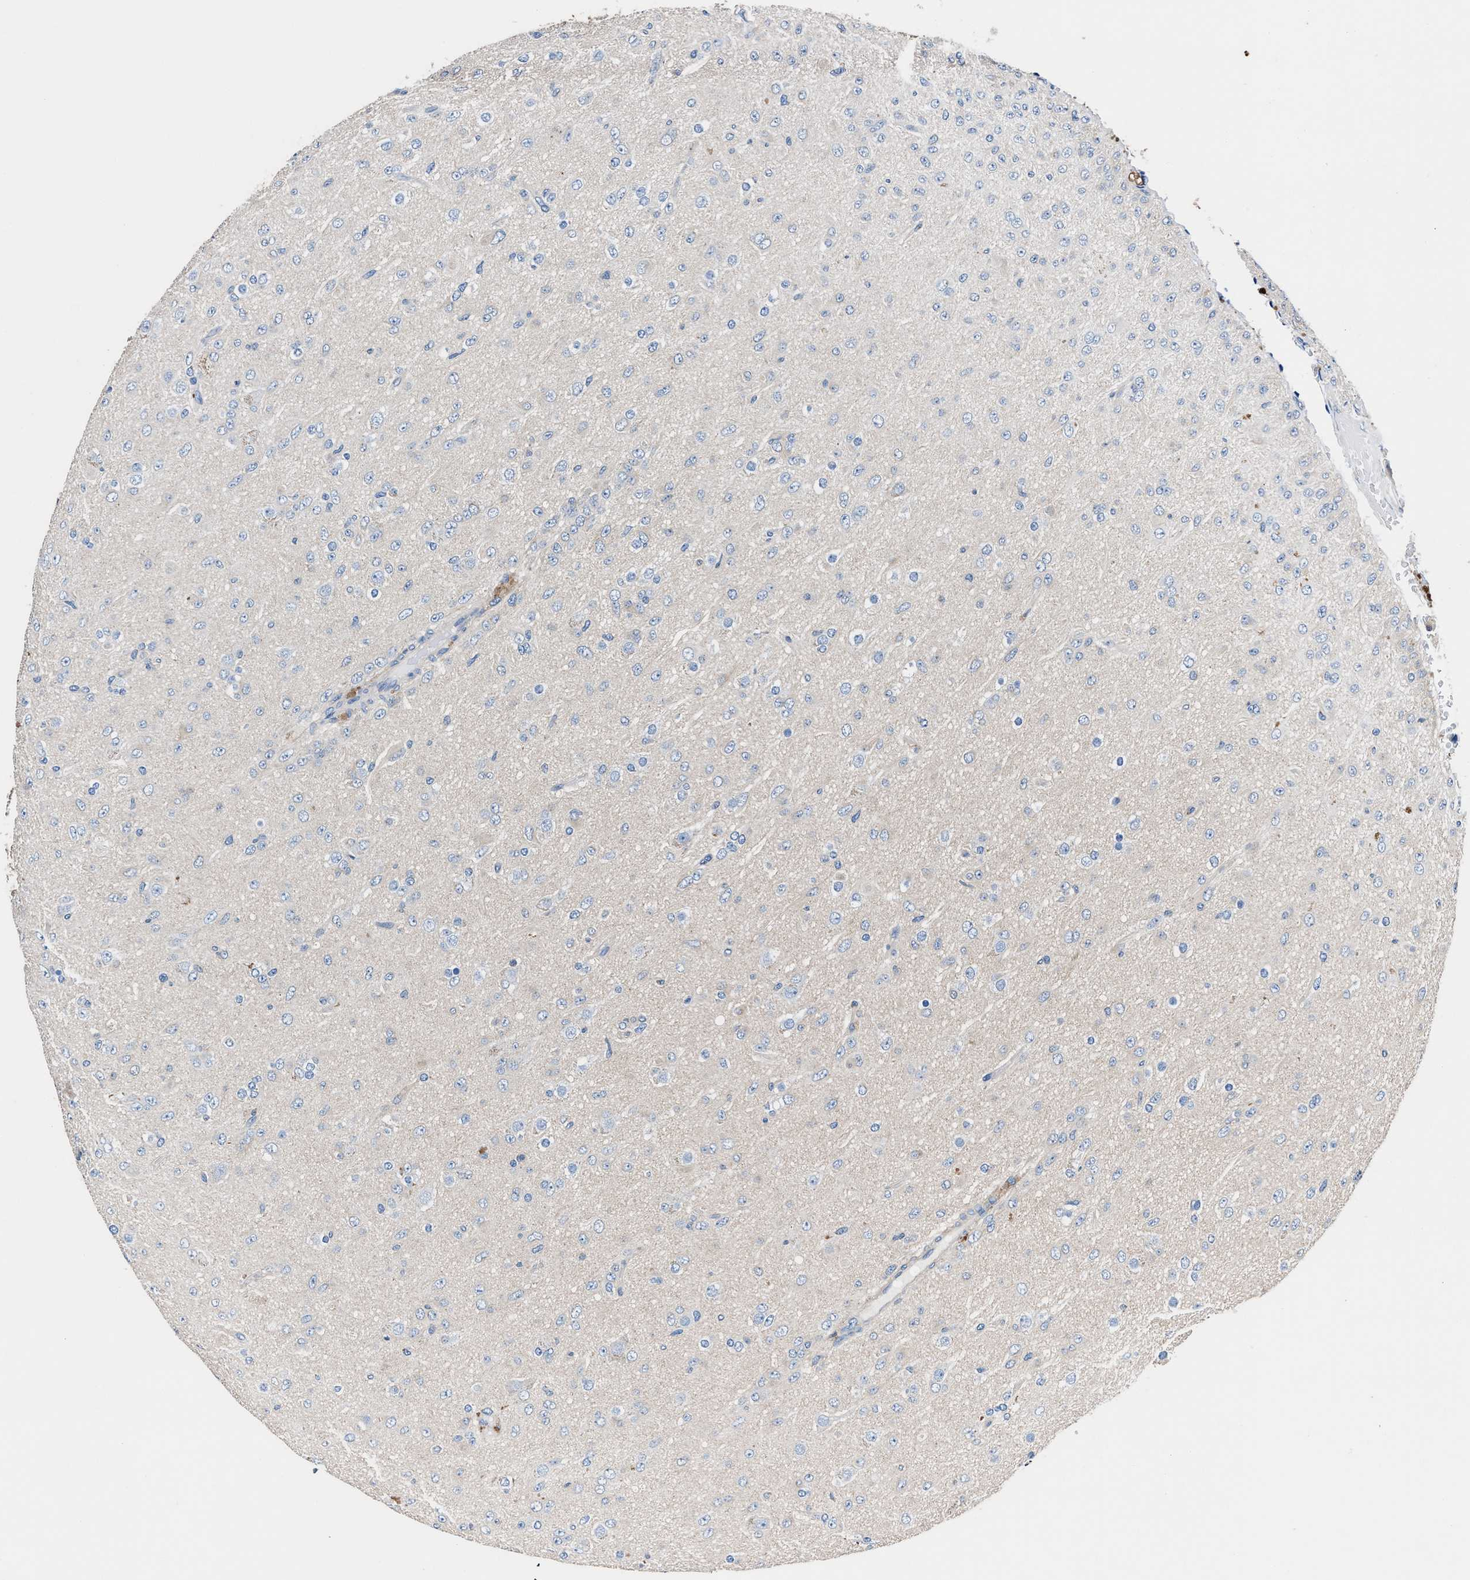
{"staining": {"intensity": "negative", "quantity": "none", "location": "none"}, "tissue": "glioma", "cell_type": "Tumor cells", "image_type": "cancer", "snomed": [{"axis": "morphology", "description": "Glioma, malignant, Low grade"}, {"axis": "topography", "description": "Brain"}], "caption": "Micrograph shows no protein staining in tumor cells of malignant glioma (low-grade) tissue.", "gene": "SH3GL1", "patient": {"sex": "male", "age": 65}}